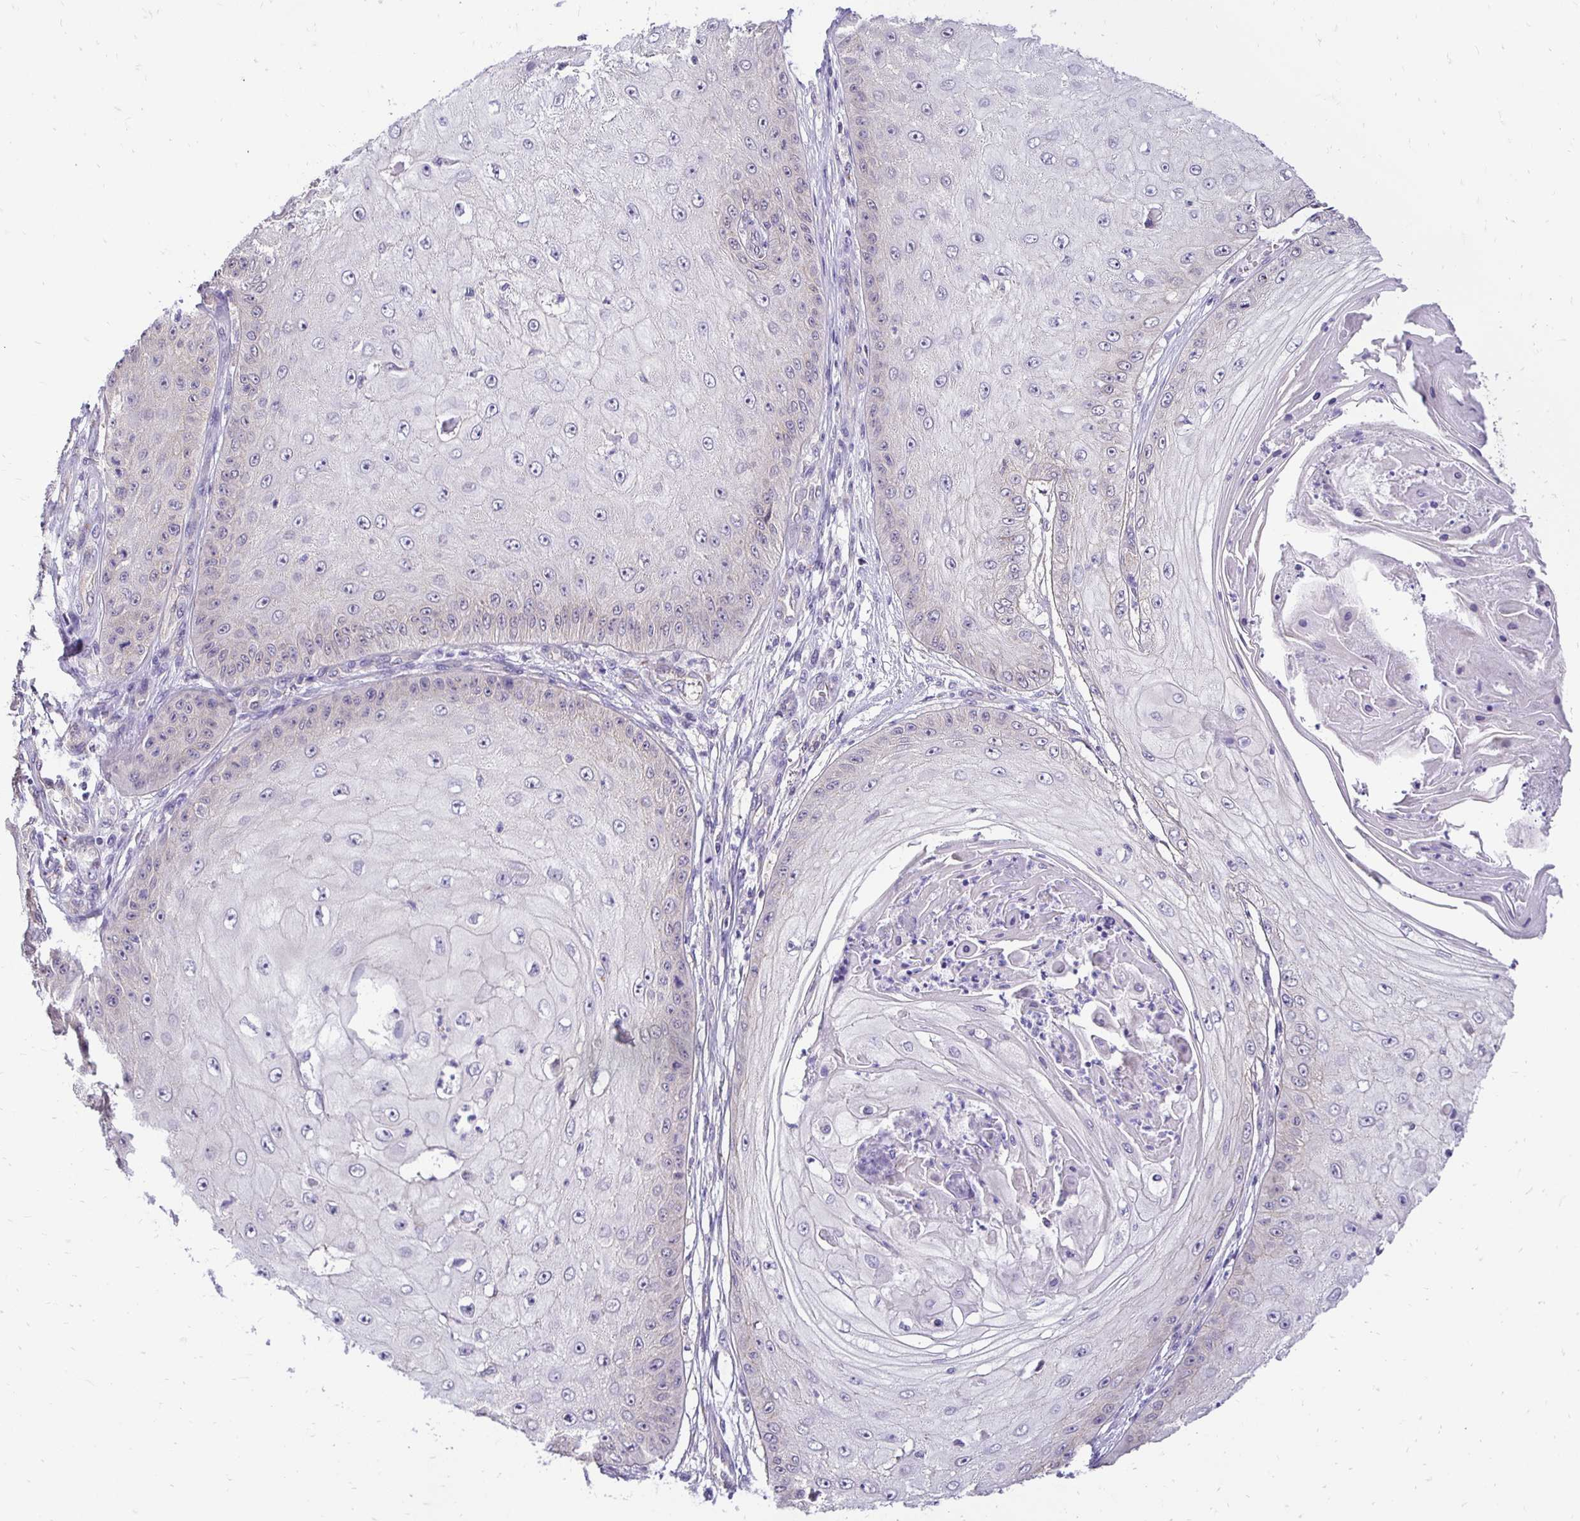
{"staining": {"intensity": "negative", "quantity": "none", "location": "none"}, "tissue": "skin cancer", "cell_type": "Tumor cells", "image_type": "cancer", "snomed": [{"axis": "morphology", "description": "Squamous cell carcinoma, NOS"}, {"axis": "topography", "description": "Skin"}], "caption": "Skin cancer stained for a protein using IHC displays no expression tumor cells.", "gene": "SLC9A1", "patient": {"sex": "male", "age": 70}}